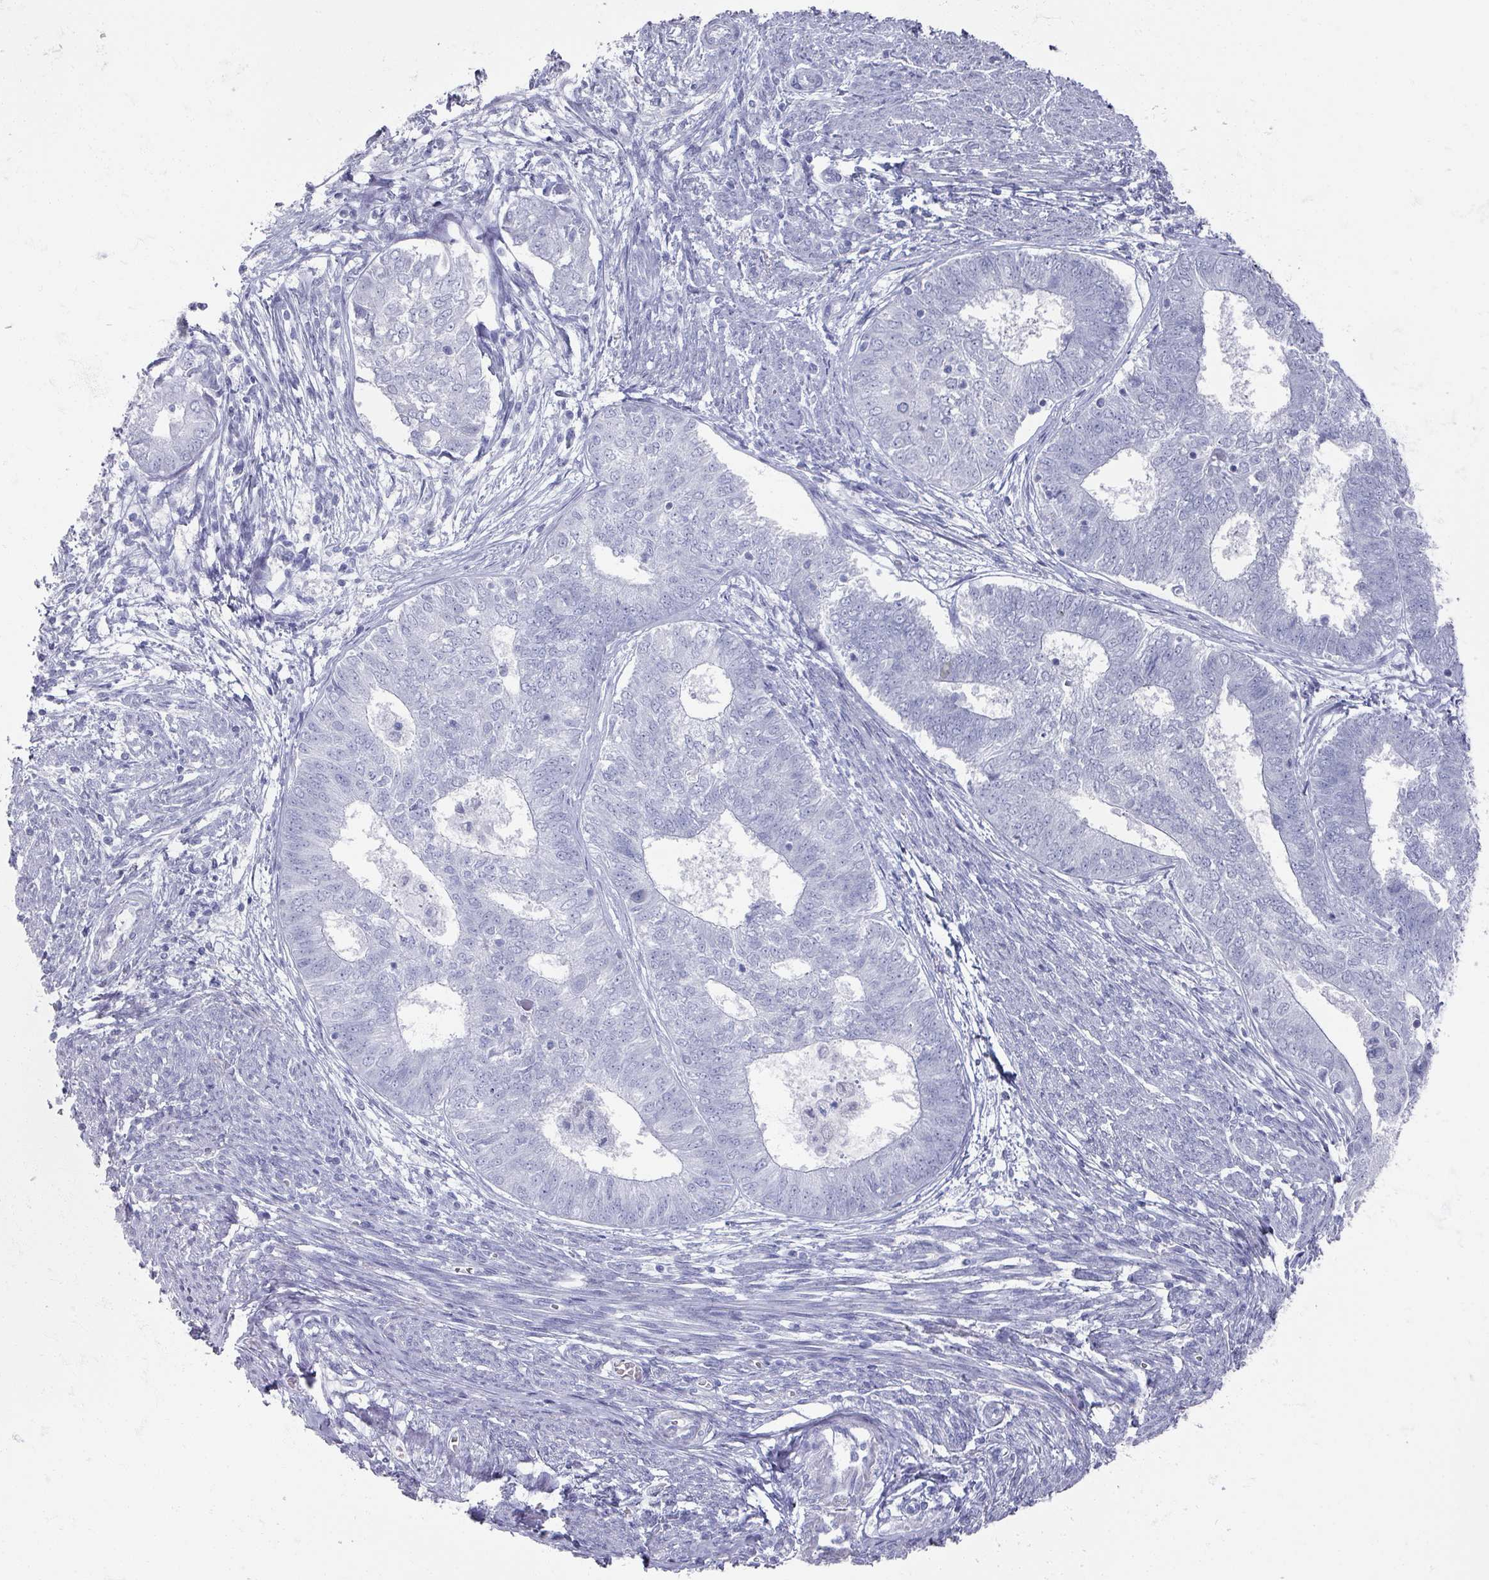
{"staining": {"intensity": "negative", "quantity": "none", "location": "none"}, "tissue": "endometrial cancer", "cell_type": "Tumor cells", "image_type": "cancer", "snomed": [{"axis": "morphology", "description": "Adenocarcinoma, NOS"}, {"axis": "topography", "description": "Endometrium"}], "caption": "DAB immunohistochemical staining of human endometrial cancer (adenocarcinoma) reveals no significant positivity in tumor cells.", "gene": "OMG", "patient": {"sex": "female", "age": 62}}